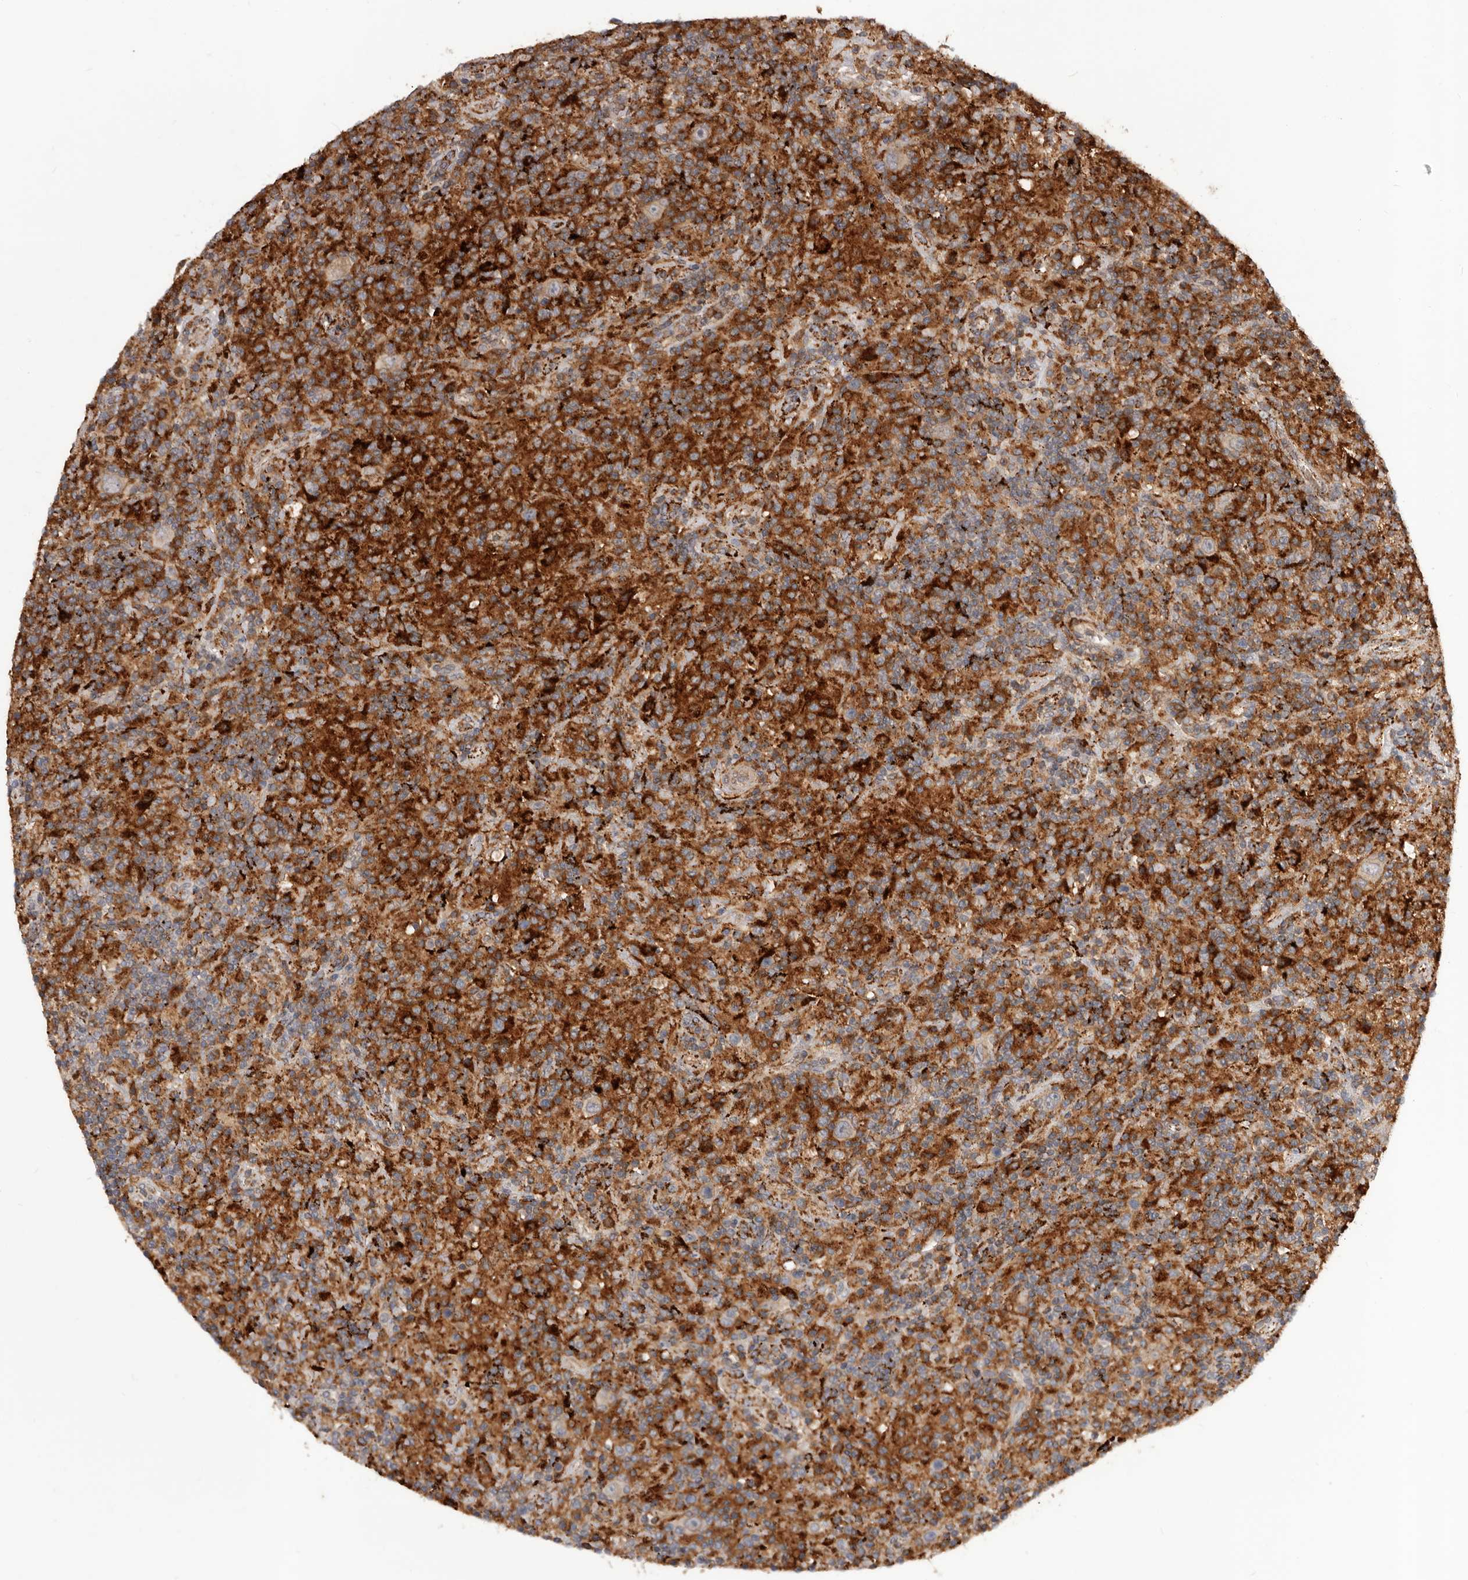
{"staining": {"intensity": "weak", "quantity": "<25%", "location": "cytoplasmic/membranous"}, "tissue": "lymphoma", "cell_type": "Tumor cells", "image_type": "cancer", "snomed": [{"axis": "morphology", "description": "Hodgkin's disease, NOS"}, {"axis": "topography", "description": "Lymph node"}], "caption": "This micrograph is of Hodgkin's disease stained with immunohistochemistry to label a protein in brown with the nuclei are counter-stained blue. There is no positivity in tumor cells.", "gene": "GLIPR2", "patient": {"sex": "male", "age": 70}}